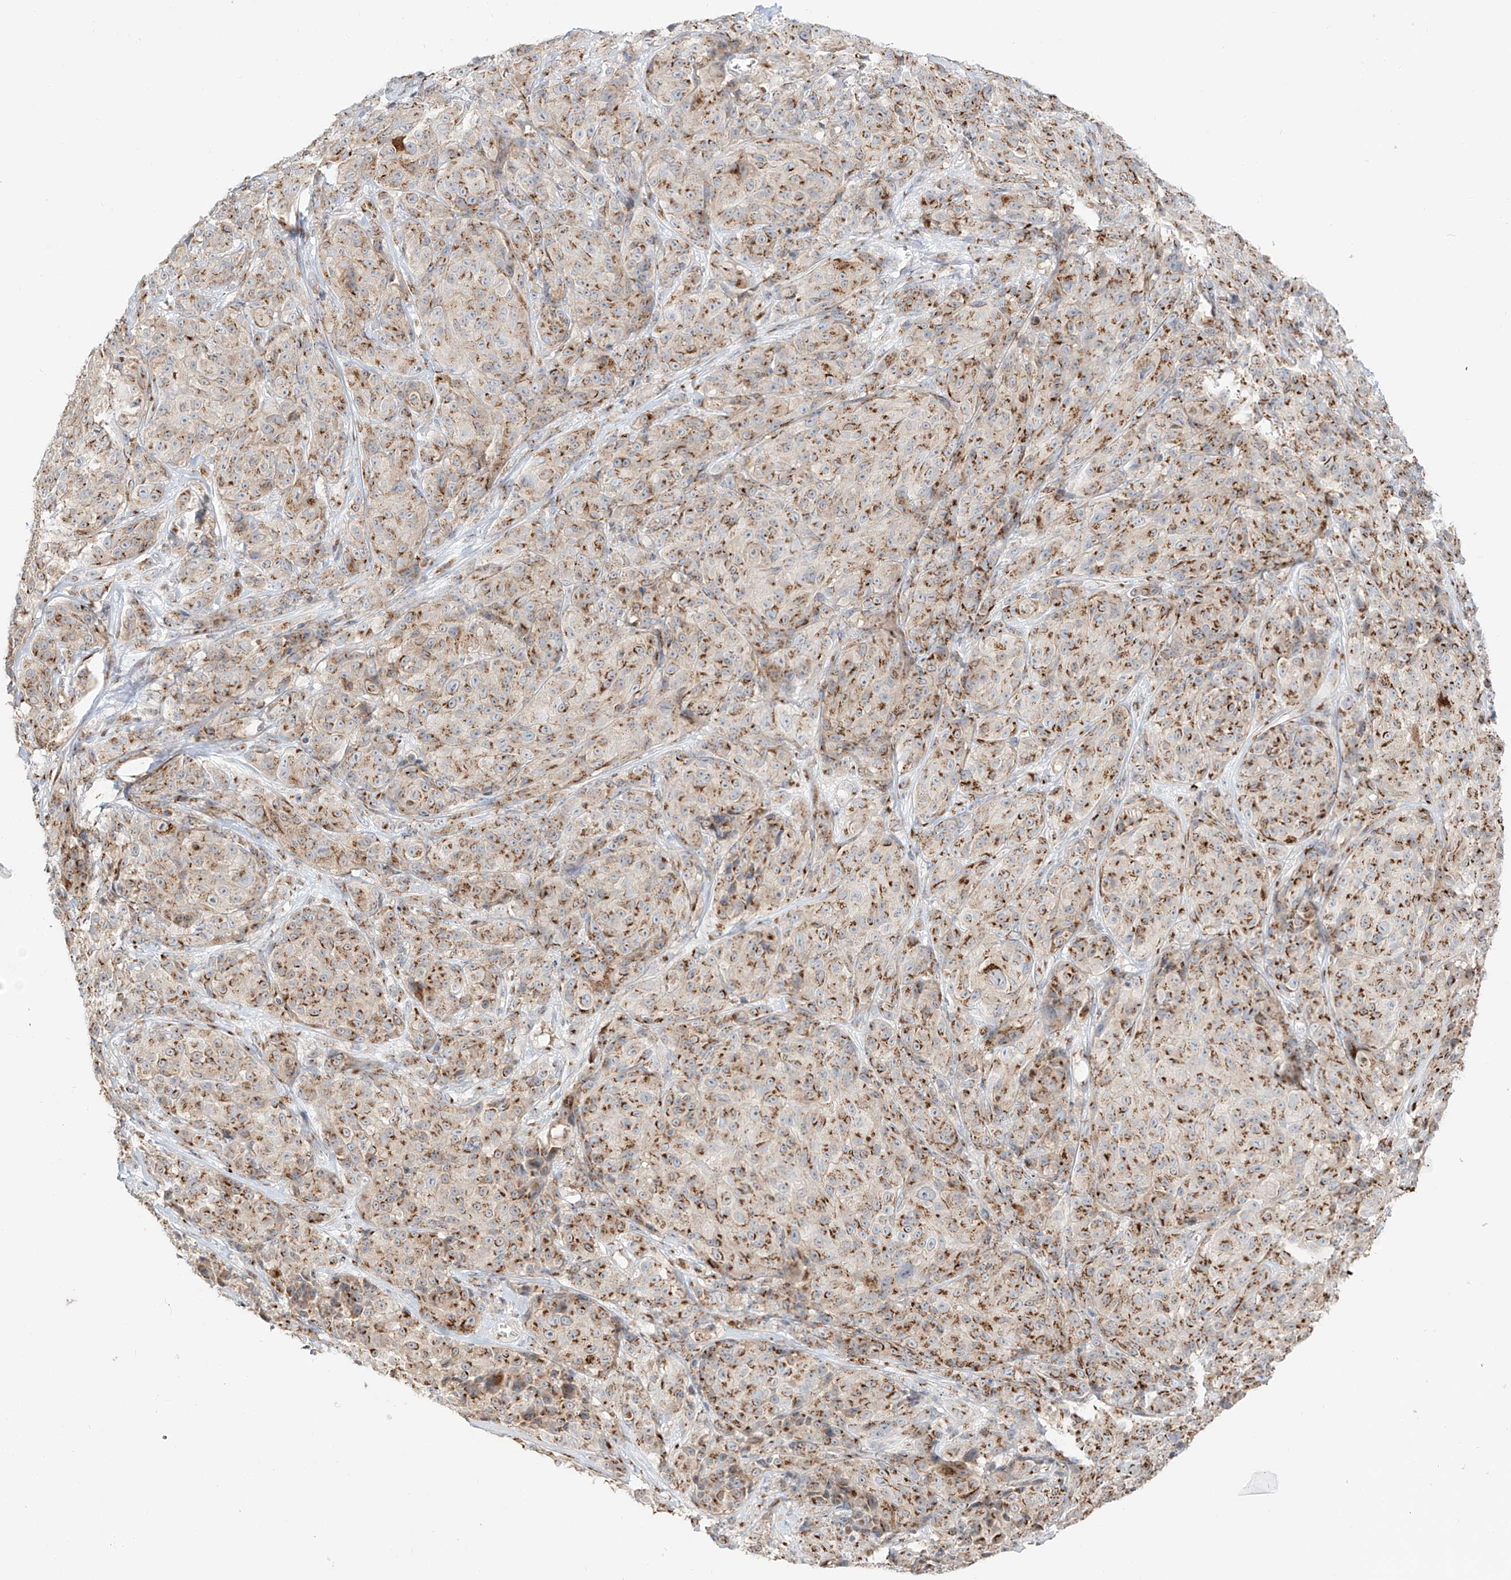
{"staining": {"intensity": "moderate", "quantity": "25%-75%", "location": "cytoplasmic/membranous"}, "tissue": "melanoma", "cell_type": "Tumor cells", "image_type": "cancer", "snomed": [{"axis": "morphology", "description": "Malignant melanoma, NOS"}, {"axis": "topography", "description": "Skin"}], "caption": "DAB immunohistochemical staining of human malignant melanoma displays moderate cytoplasmic/membranous protein expression in approximately 25%-75% of tumor cells.", "gene": "BSDC1", "patient": {"sex": "male", "age": 73}}